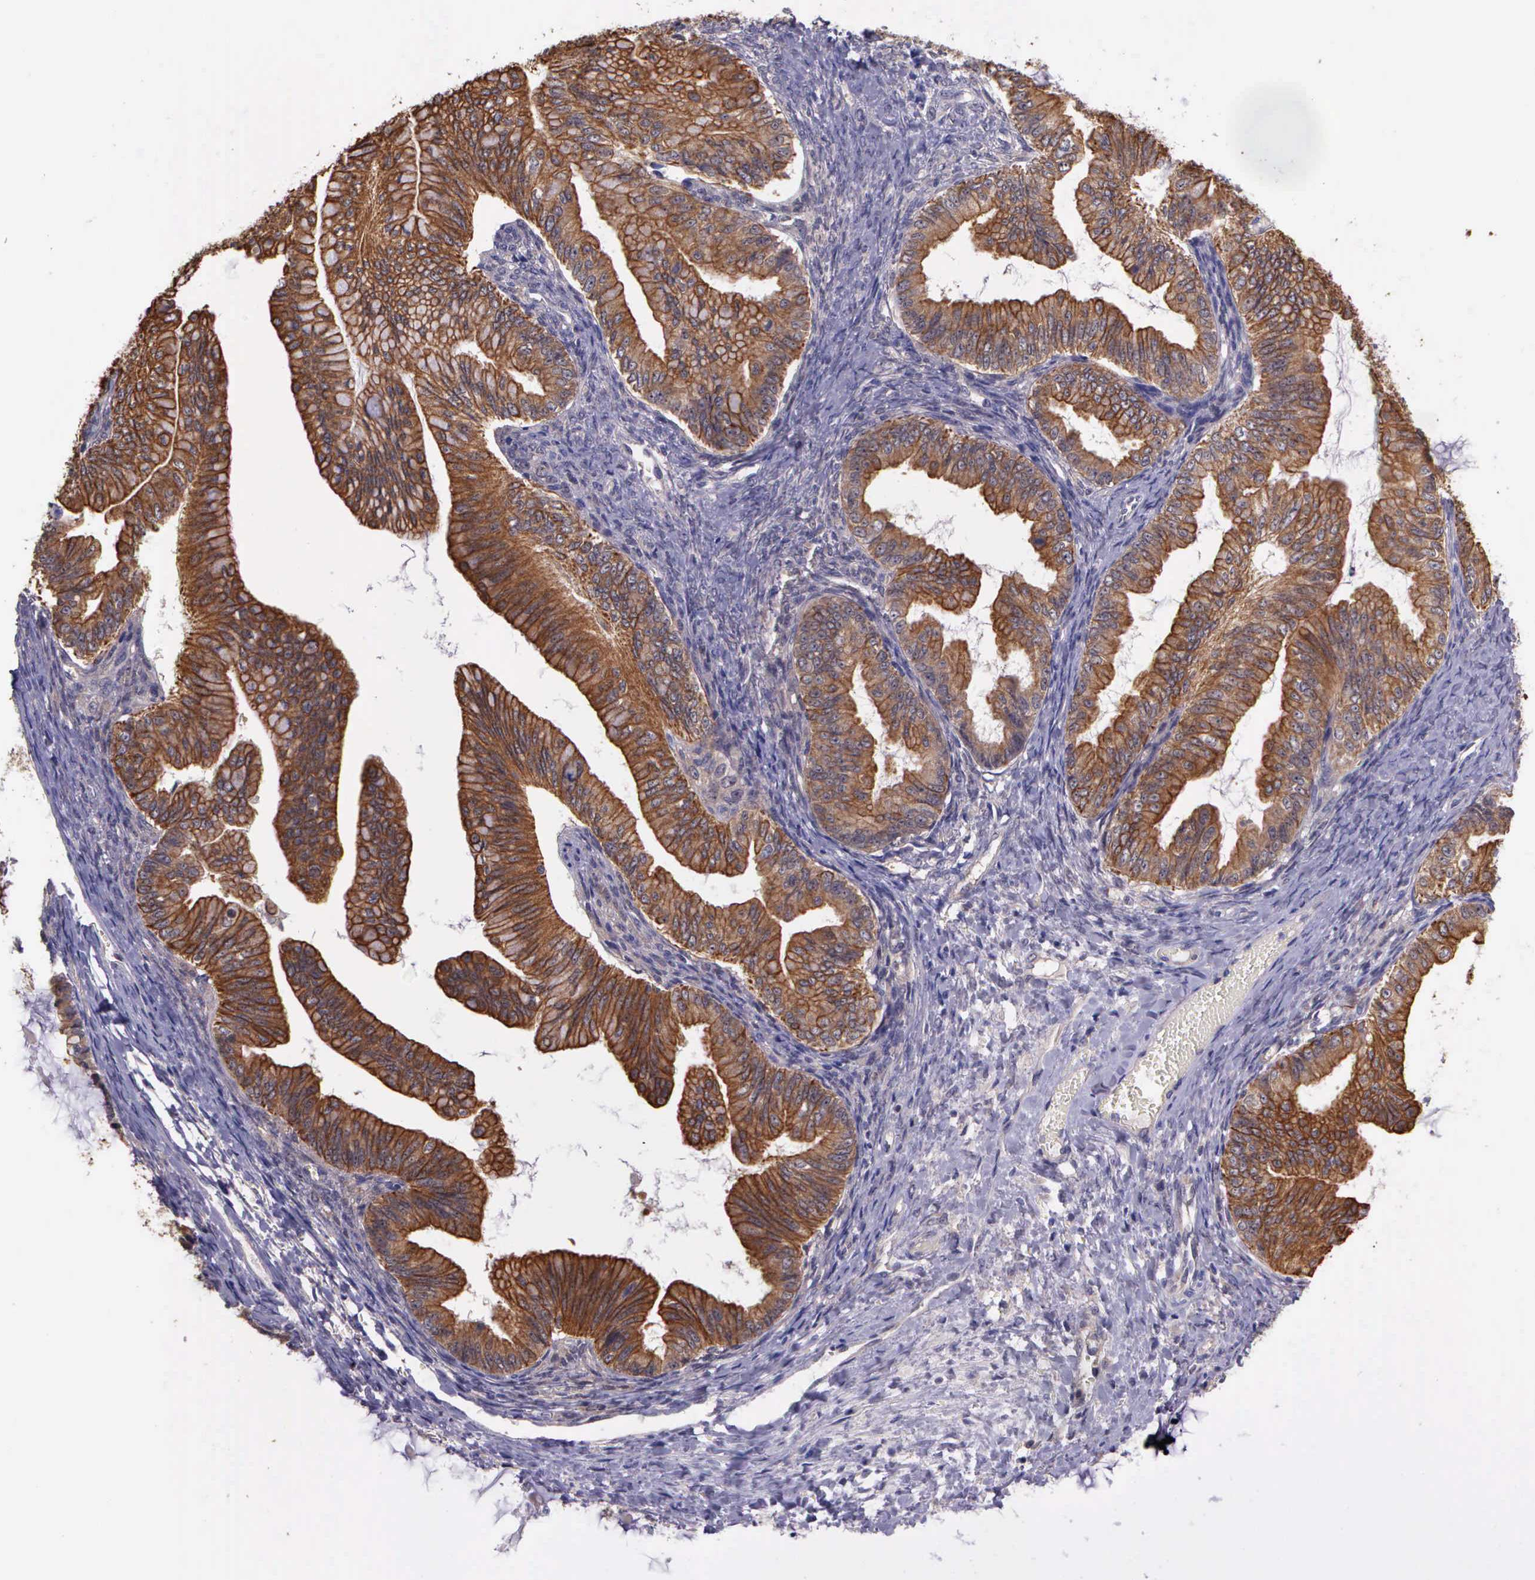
{"staining": {"intensity": "moderate", "quantity": ">75%", "location": "cytoplasmic/membranous"}, "tissue": "ovarian cancer", "cell_type": "Tumor cells", "image_type": "cancer", "snomed": [{"axis": "morphology", "description": "Cystadenocarcinoma, mucinous, NOS"}, {"axis": "topography", "description": "Ovary"}], "caption": "A micrograph of ovarian cancer (mucinous cystadenocarcinoma) stained for a protein shows moderate cytoplasmic/membranous brown staining in tumor cells.", "gene": "IGBP1", "patient": {"sex": "female", "age": 36}}